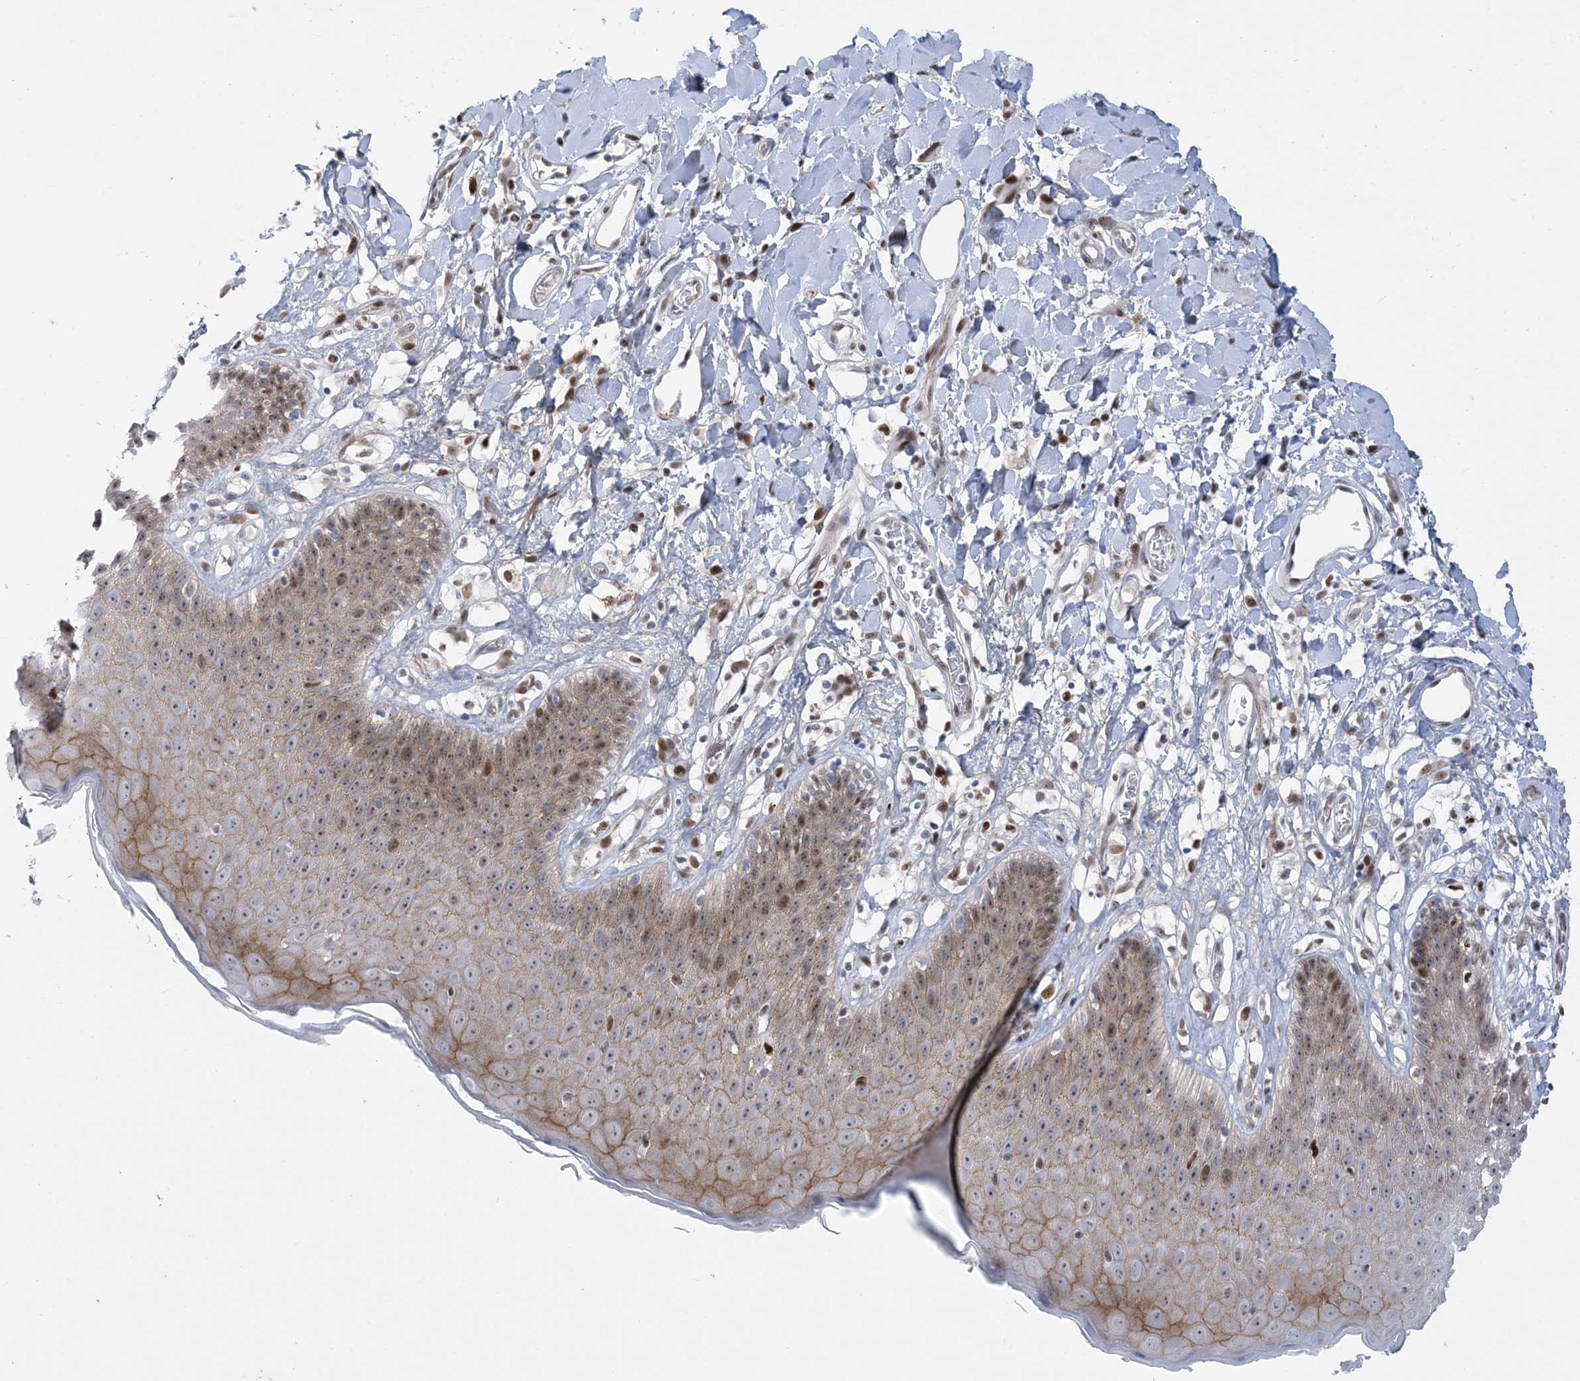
{"staining": {"intensity": "moderate", "quantity": ">75%", "location": "cytoplasmic/membranous,nuclear"}, "tissue": "skin", "cell_type": "Epidermal cells", "image_type": "normal", "snomed": [{"axis": "morphology", "description": "Normal tissue, NOS"}, {"axis": "topography", "description": "Vulva"}], "caption": "This photomicrograph reveals IHC staining of normal human skin, with medium moderate cytoplasmic/membranous,nuclear positivity in approximately >75% of epidermal cells.", "gene": "MARS2", "patient": {"sex": "female", "age": 68}}